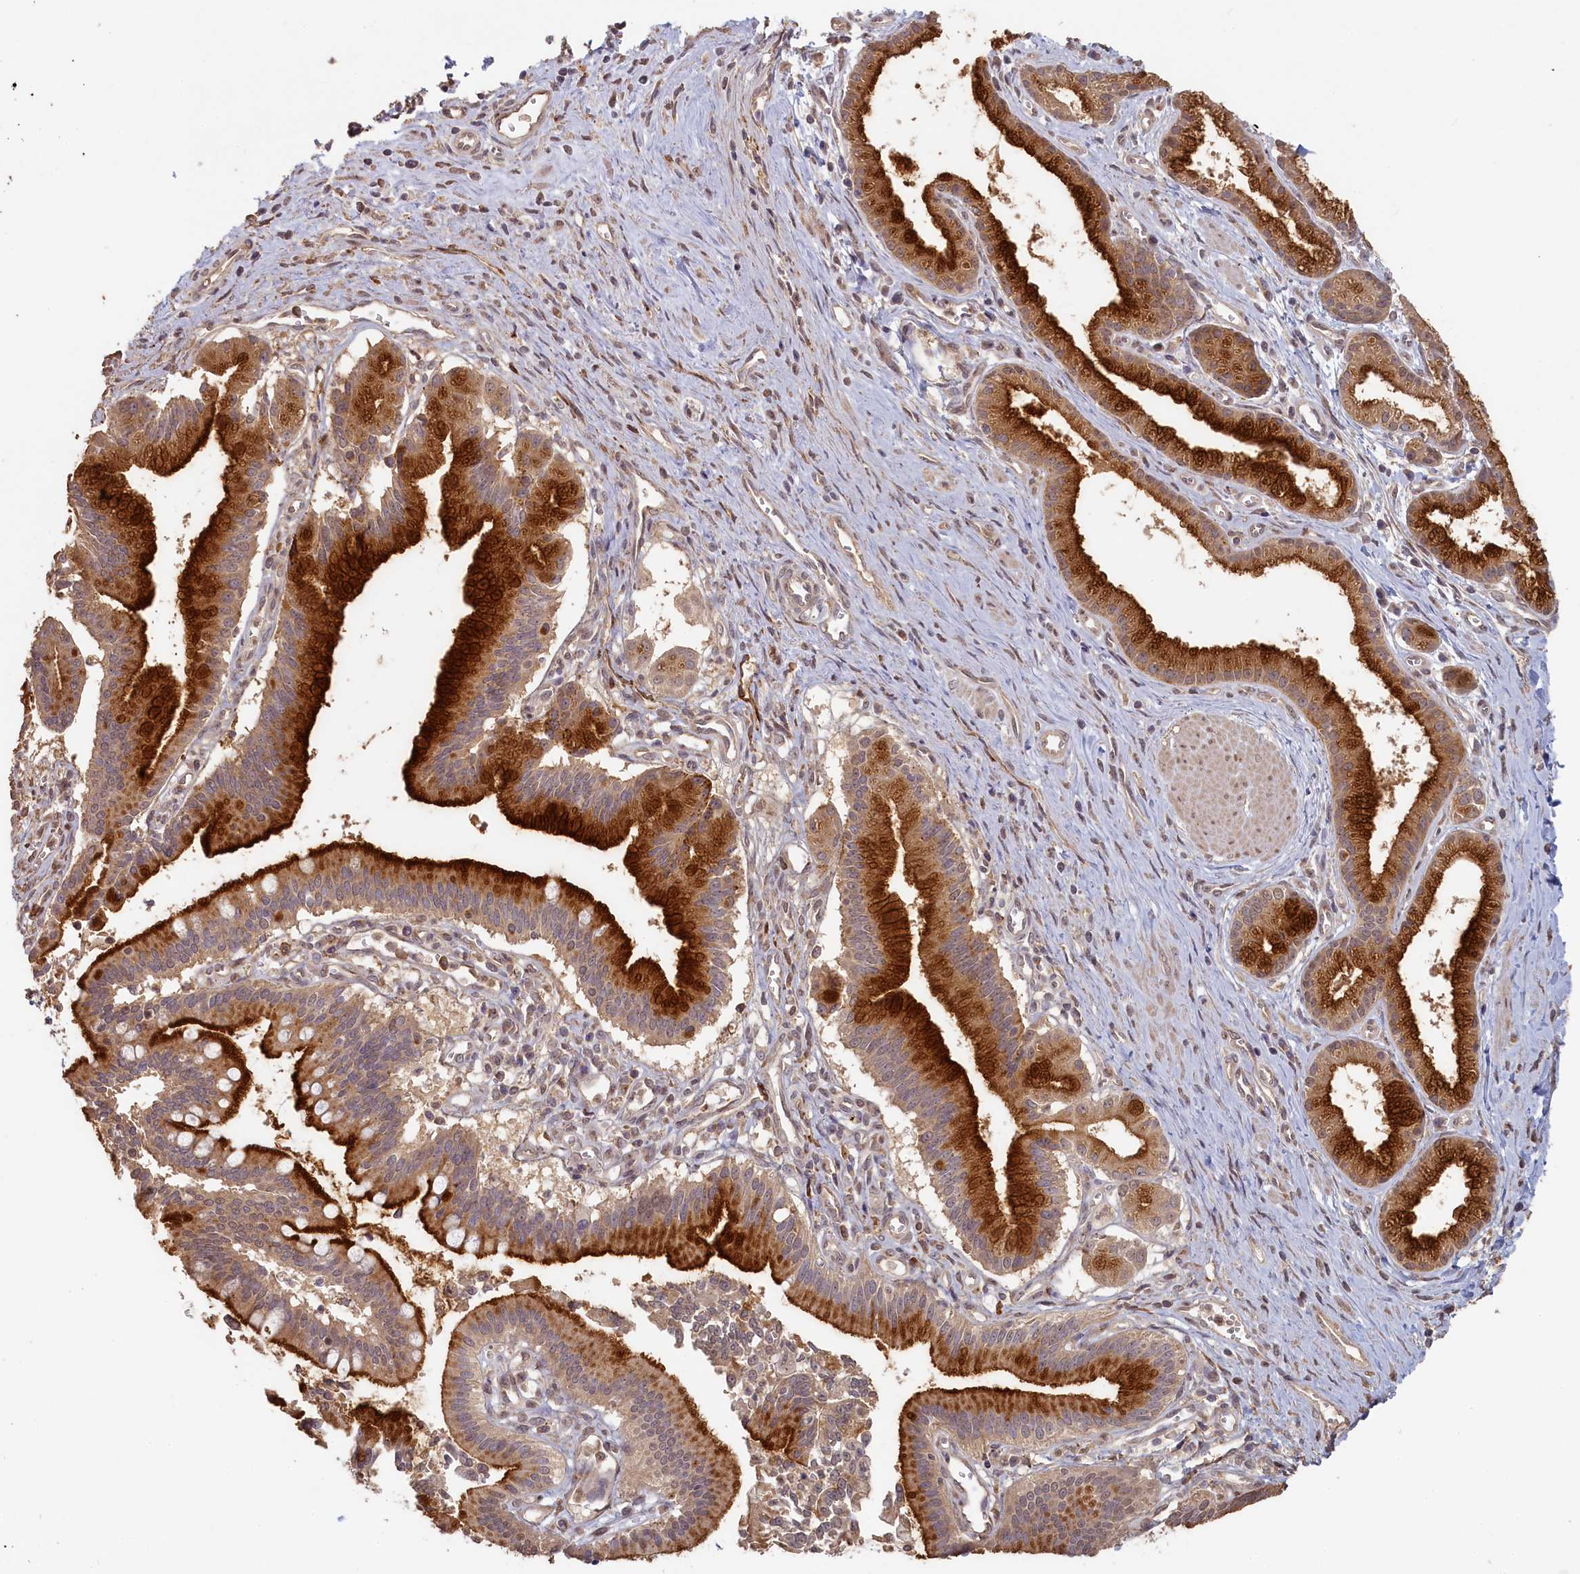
{"staining": {"intensity": "strong", "quantity": "25%-75%", "location": "cytoplasmic/membranous"}, "tissue": "pancreatic cancer", "cell_type": "Tumor cells", "image_type": "cancer", "snomed": [{"axis": "morphology", "description": "Adenocarcinoma, NOS"}, {"axis": "topography", "description": "Pancreas"}], "caption": "Immunohistochemical staining of human adenocarcinoma (pancreatic) exhibits high levels of strong cytoplasmic/membranous protein staining in approximately 25%-75% of tumor cells.", "gene": "STX16", "patient": {"sex": "male", "age": 78}}